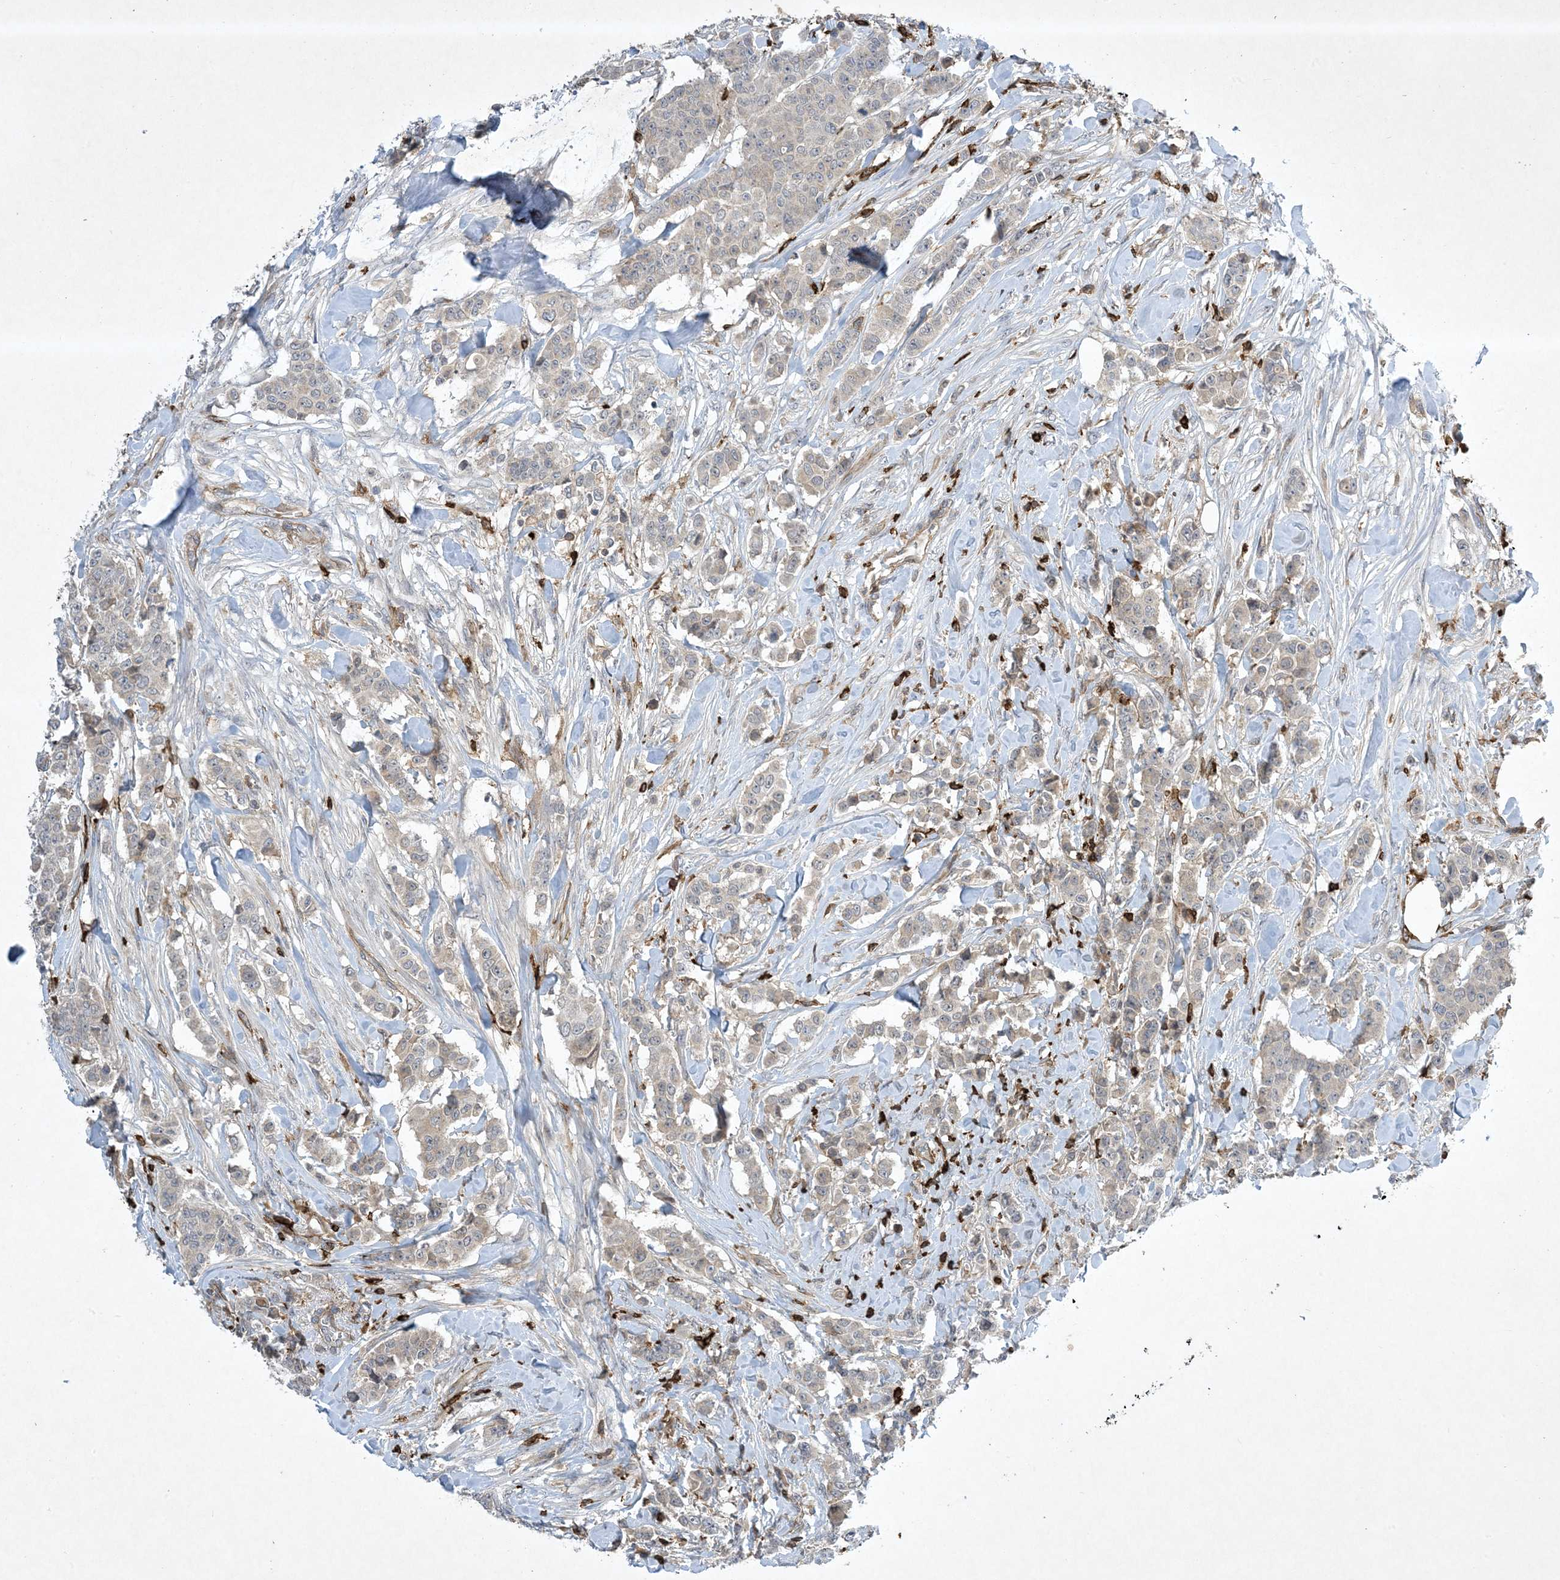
{"staining": {"intensity": "negative", "quantity": "none", "location": "none"}, "tissue": "breast cancer", "cell_type": "Tumor cells", "image_type": "cancer", "snomed": [{"axis": "morphology", "description": "Duct carcinoma"}, {"axis": "topography", "description": "Breast"}], "caption": "Immunohistochemistry (IHC) photomicrograph of neoplastic tissue: human intraductal carcinoma (breast) stained with DAB (3,3'-diaminobenzidine) exhibits no significant protein staining in tumor cells. Nuclei are stained in blue.", "gene": "AK9", "patient": {"sex": "female", "age": 40}}